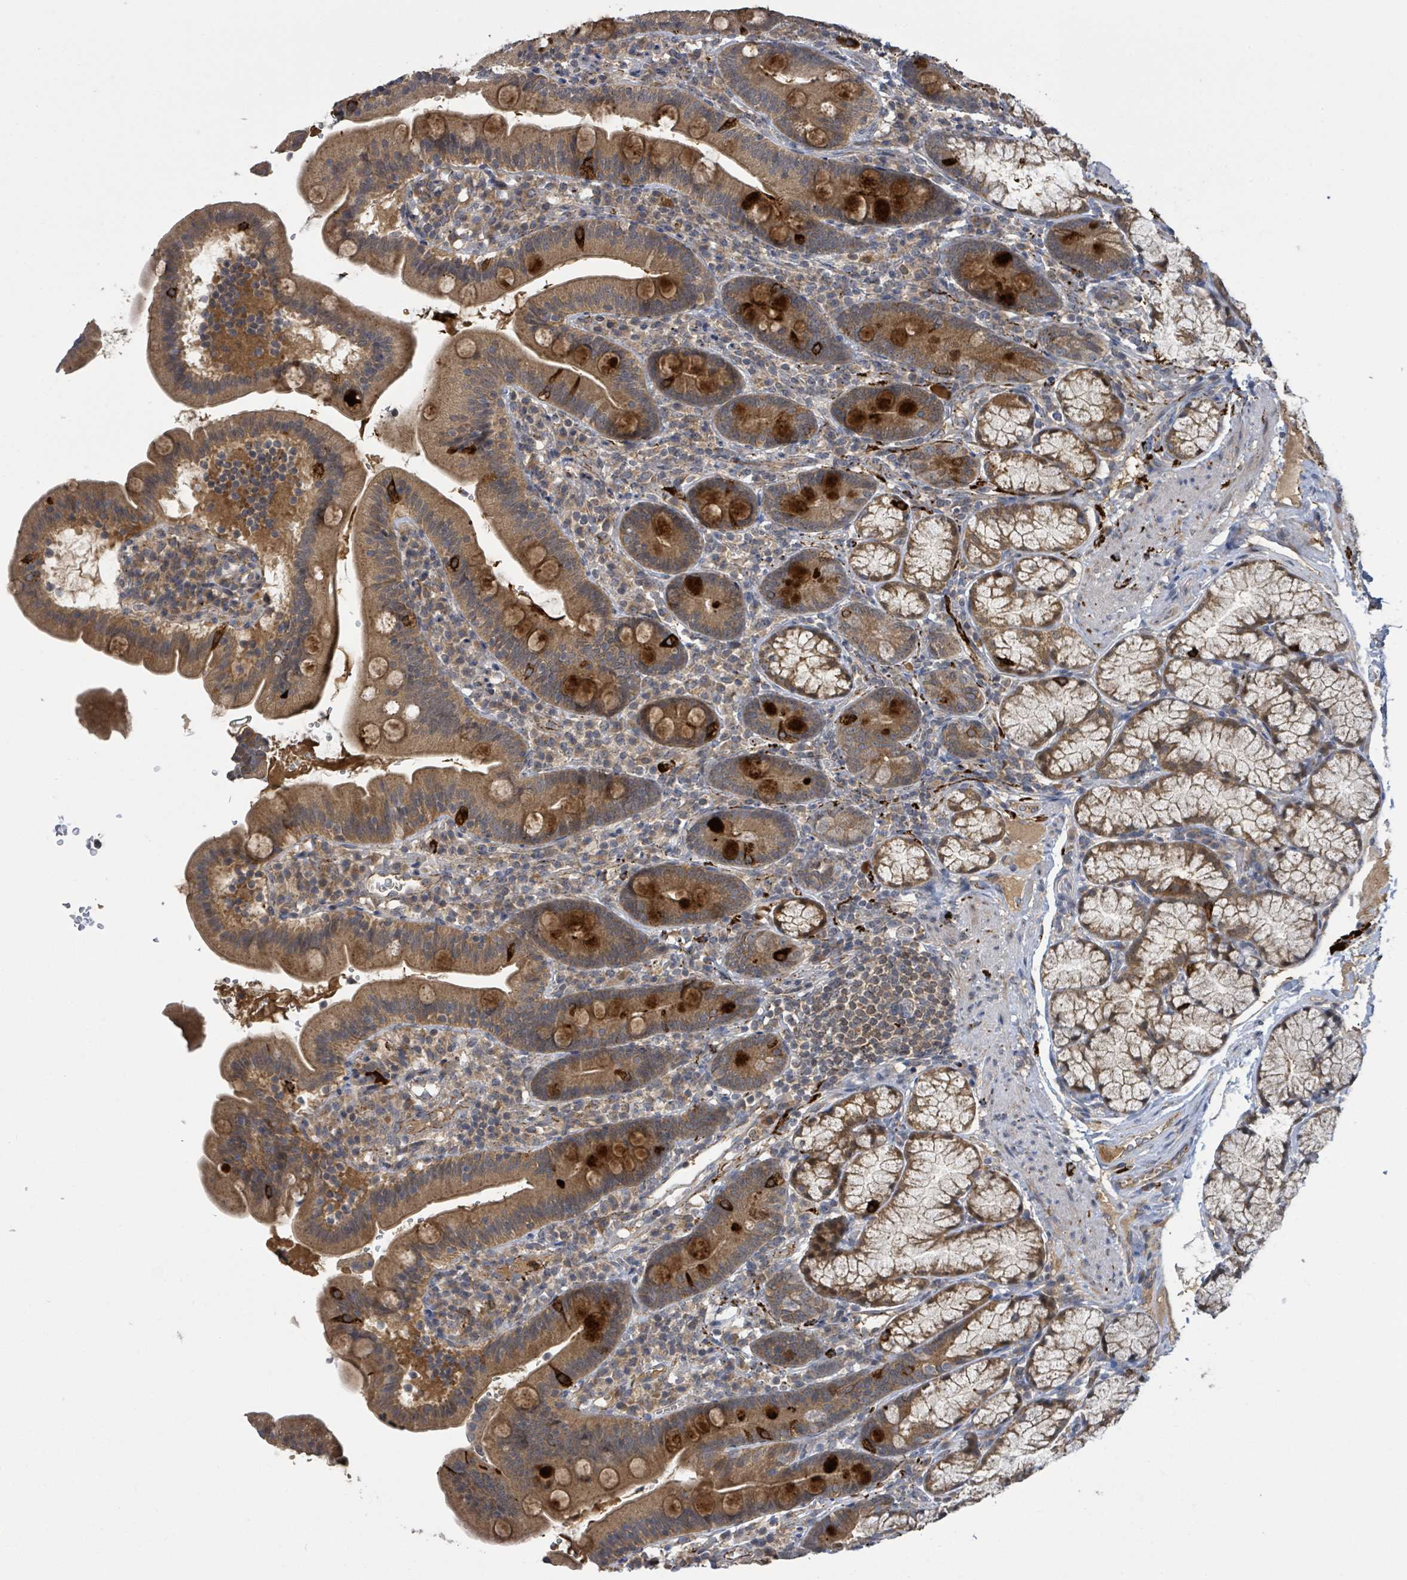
{"staining": {"intensity": "strong", "quantity": ">75%", "location": "cytoplasmic/membranous"}, "tissue": "duodenum", "cell_type": "Glandular cells", "image_type": "normal", "snomed": [{"axis": "morphology", "description": "Normal tissue, NOS"}, {"axis": "topography", "description": "Duodenum"}], "caption": "Protein analysis of unremarkable duodenum displays strong cytoplasmic/membranous expression in approximately >75% of glandular cells. The protein of interest is stained brown, and the nuclei are stained in blue (DAB IHC with brightfield microscopy, high magnification).", "gene": "CCDC121", "patient": {"sex": "female", "age": 67}}